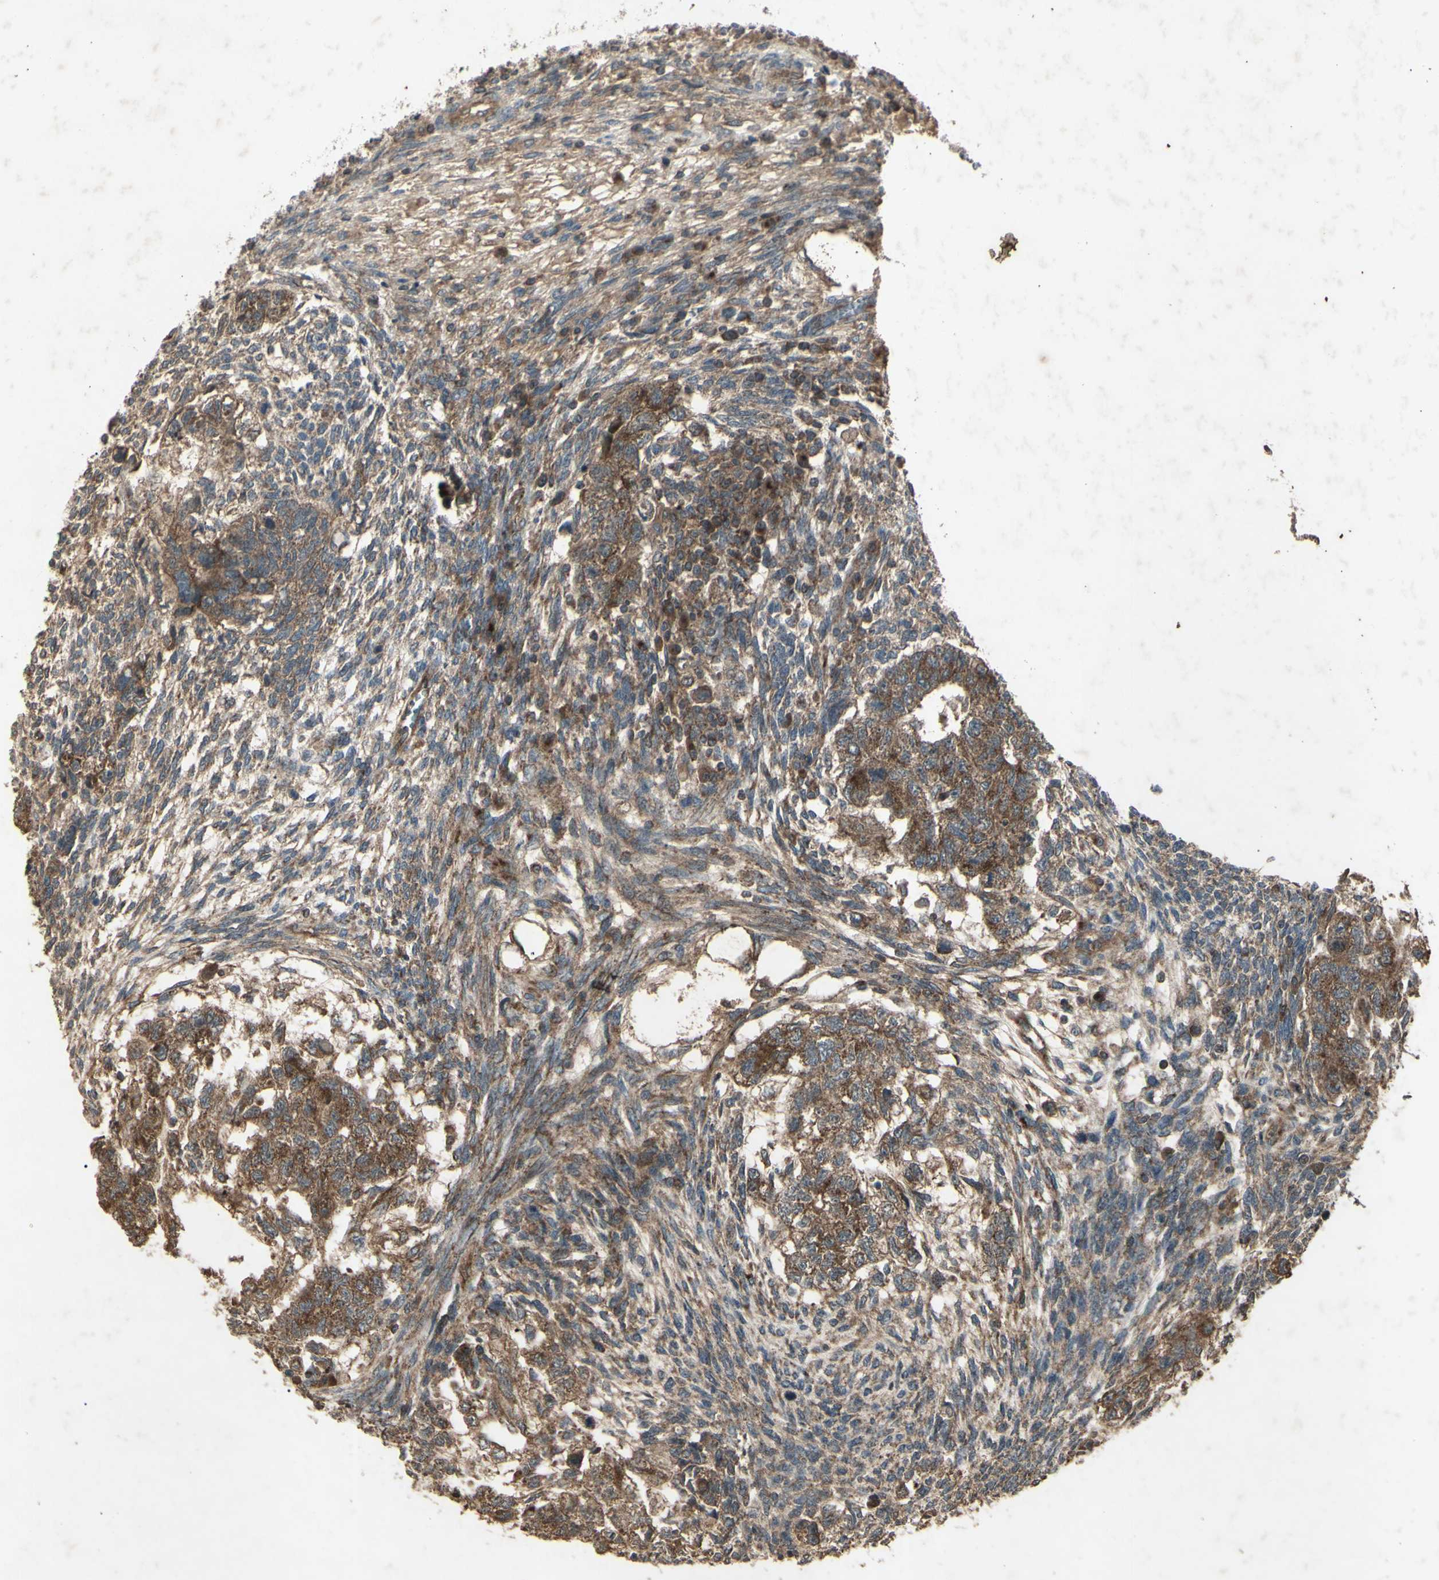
{"staining": {"intensity": "moderate", "quantity": ">75%", "location": "cytoplasmic/membranous"}, "tissue": "testis cancer", "cell_type": "Tumor cells", "image_type": "cancer", "snomed": [{"axis": "morphology", "description": "Normal tissue, NOS"}, {"axis": "morphology", "description": "Carcinoma, Embryonal, NOS"}, {"axis": "topography", "description": "Testis"}], "caption": "Protein staining by immunohistochemistry reveals moderate cytoplasmic/membranous positivity in approximately >75% of tumor cells in testis cancer (embryonal carcinoma).", "gene": "AP1G1", "patient": {"sex": "male", "age": 36}}